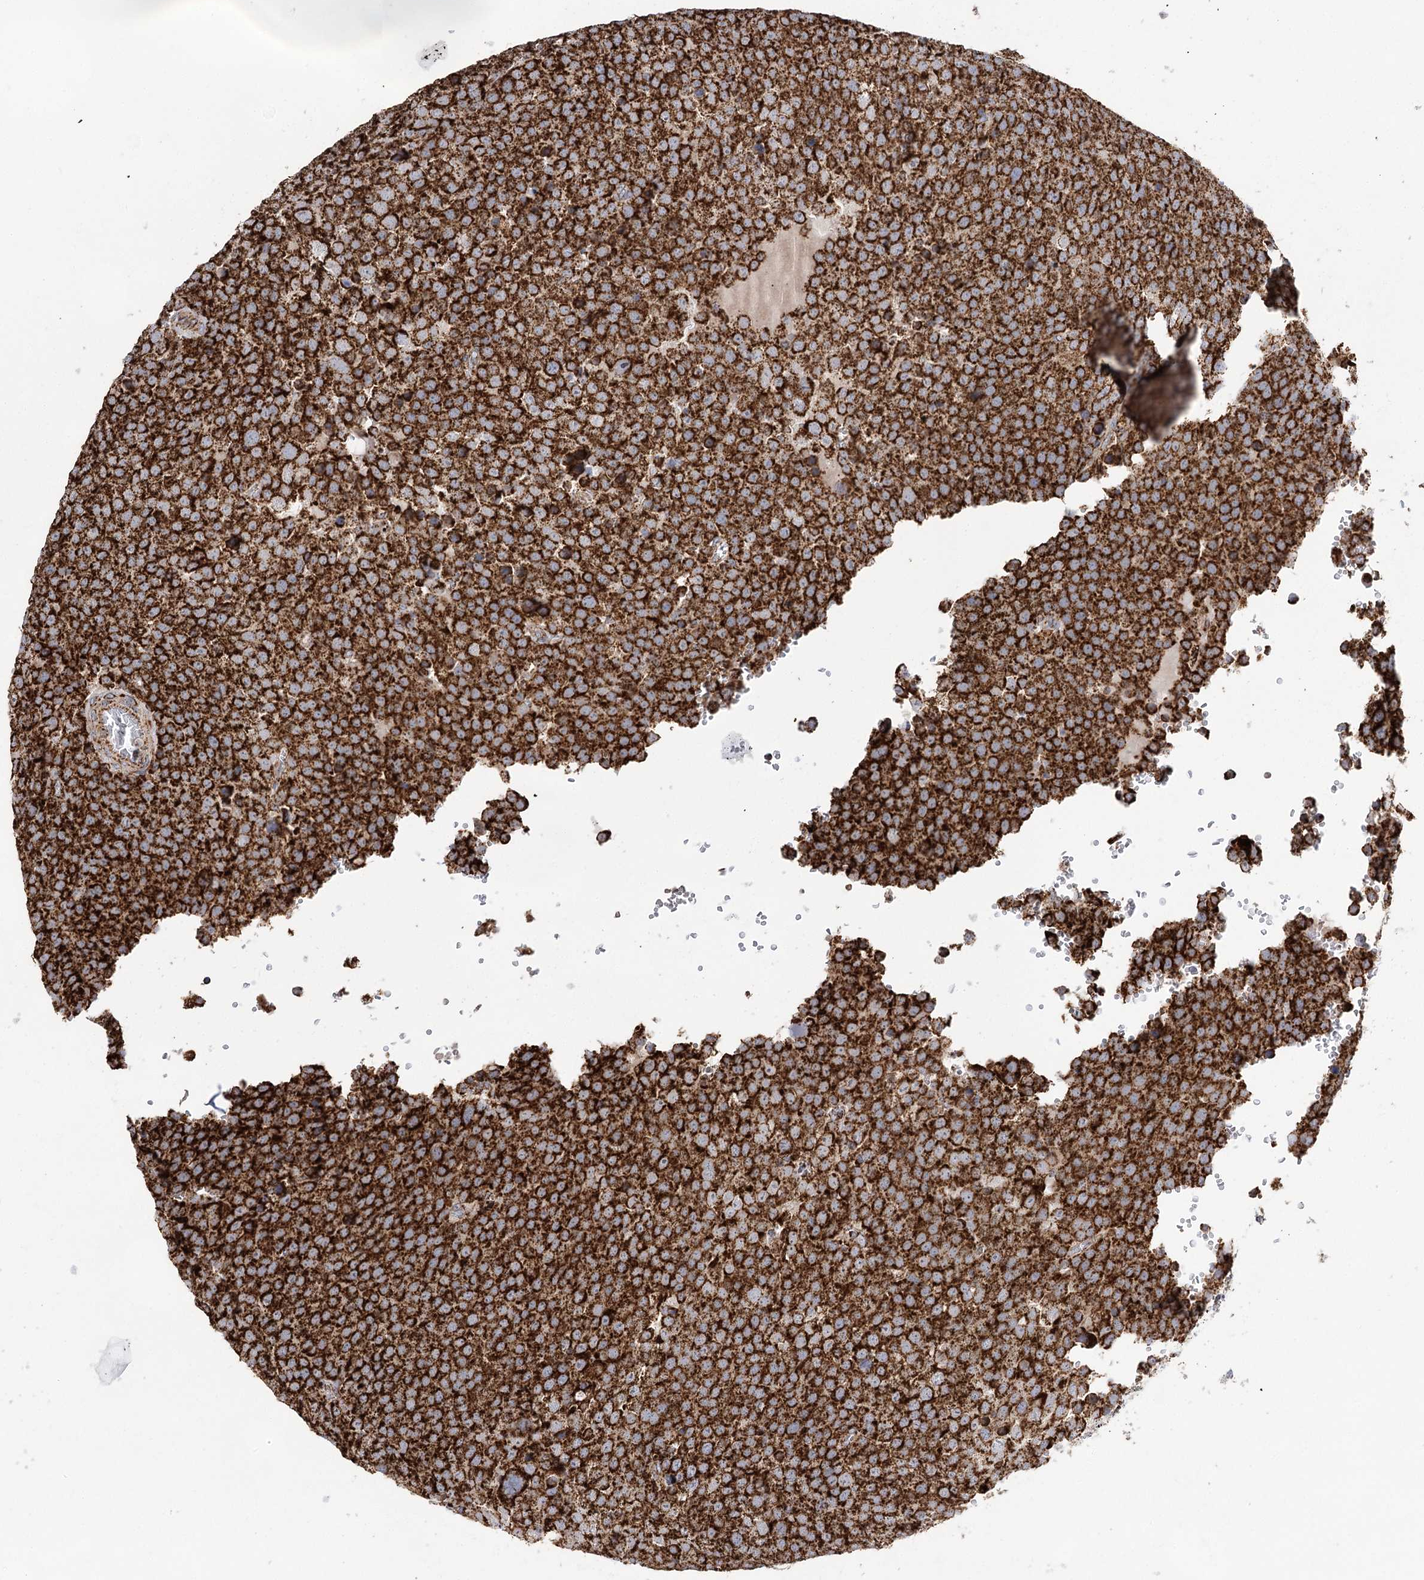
{"staining": {"intensity": "strong", "quantity": ">75%", "location": "cytoplasmic/membranous"}, "tissue": "testis cancer", "cell_type": "Tumor cells", "image_type": "cancer", "snomed": [{"axis": "morphology", "description": "Seminoma, NOS"}, {"axis": "topography", "description": "Testis"}], "caption": "A micrograph showing strong cytoplasmic/membranous staining in approximately >75% of tumor cells in testis cancer (seminoma), as visualized by brown immunohistochemical staining.", "gene": "NADK2", "patient": {"sex": "male", "age": 71}}